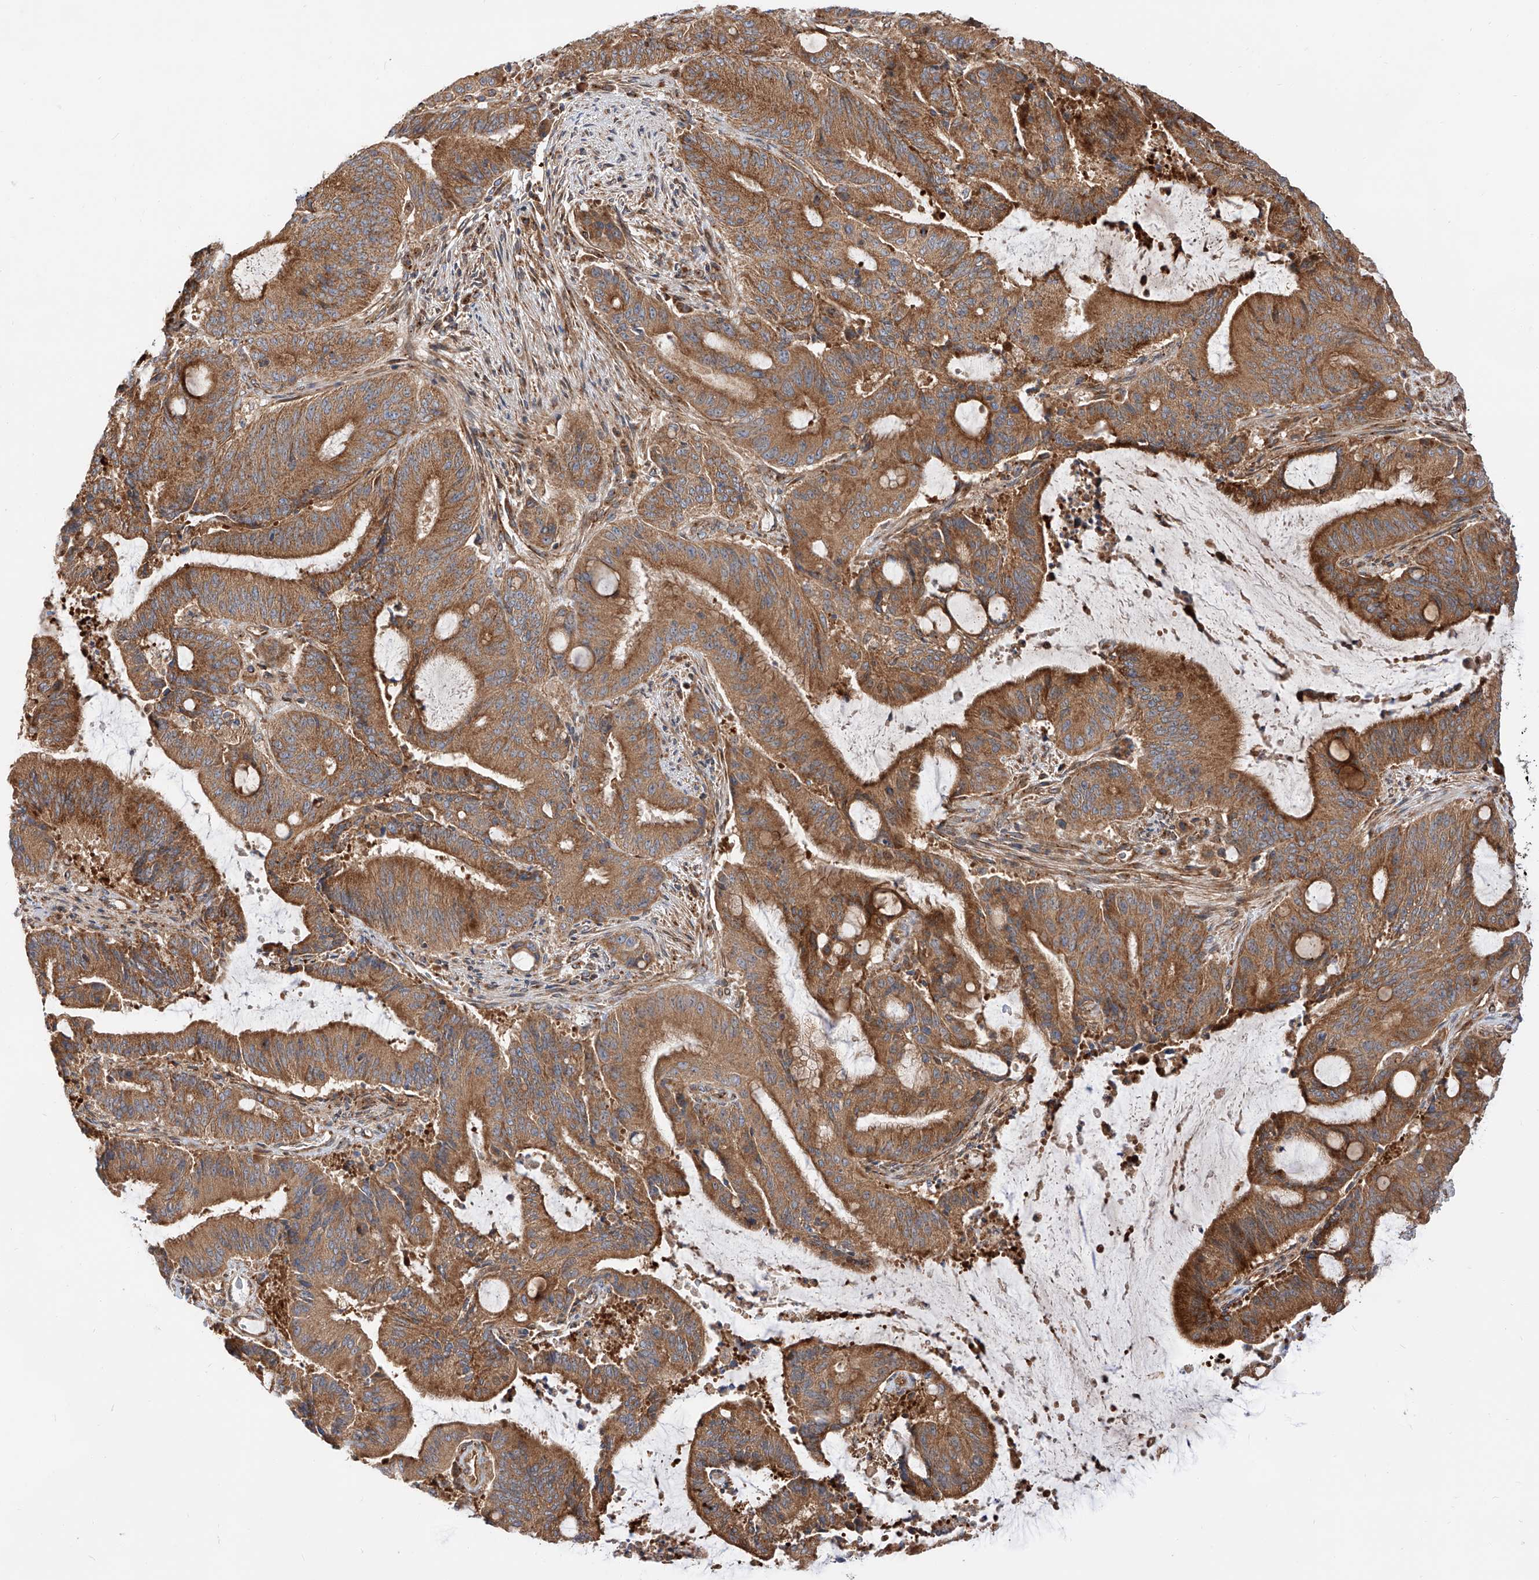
{"staining": {"intensity": "strong", "quantity": ">75%", "location": "cytoplasmic/membranous"}, "tissue": "liver cancer", "cell_type": "Tumor cells", "image_type": "cancer", "snomed": [{"axis": "morphology", "description": "Normal tissue, NOS"}, {"axis": "morphology", "description": "Cholangiocarcinoma"}, {"axis": "topography", "description": "Liver"}, {"axis": "topography", "description": "Peripheral nerve tissue"}], "caption": "Protein expression analysis of cholangiocarcinoma (liver) reveals strong cytoplasmic/membranous staining in approximately >75% of tumor cells. The staining was performed using DAB, with brown indicating positive protein expression. Nuclei are stained blue with hematoxylin.", "gene": "ISCA2", "patient": {"sex": "female", "age": 73}}